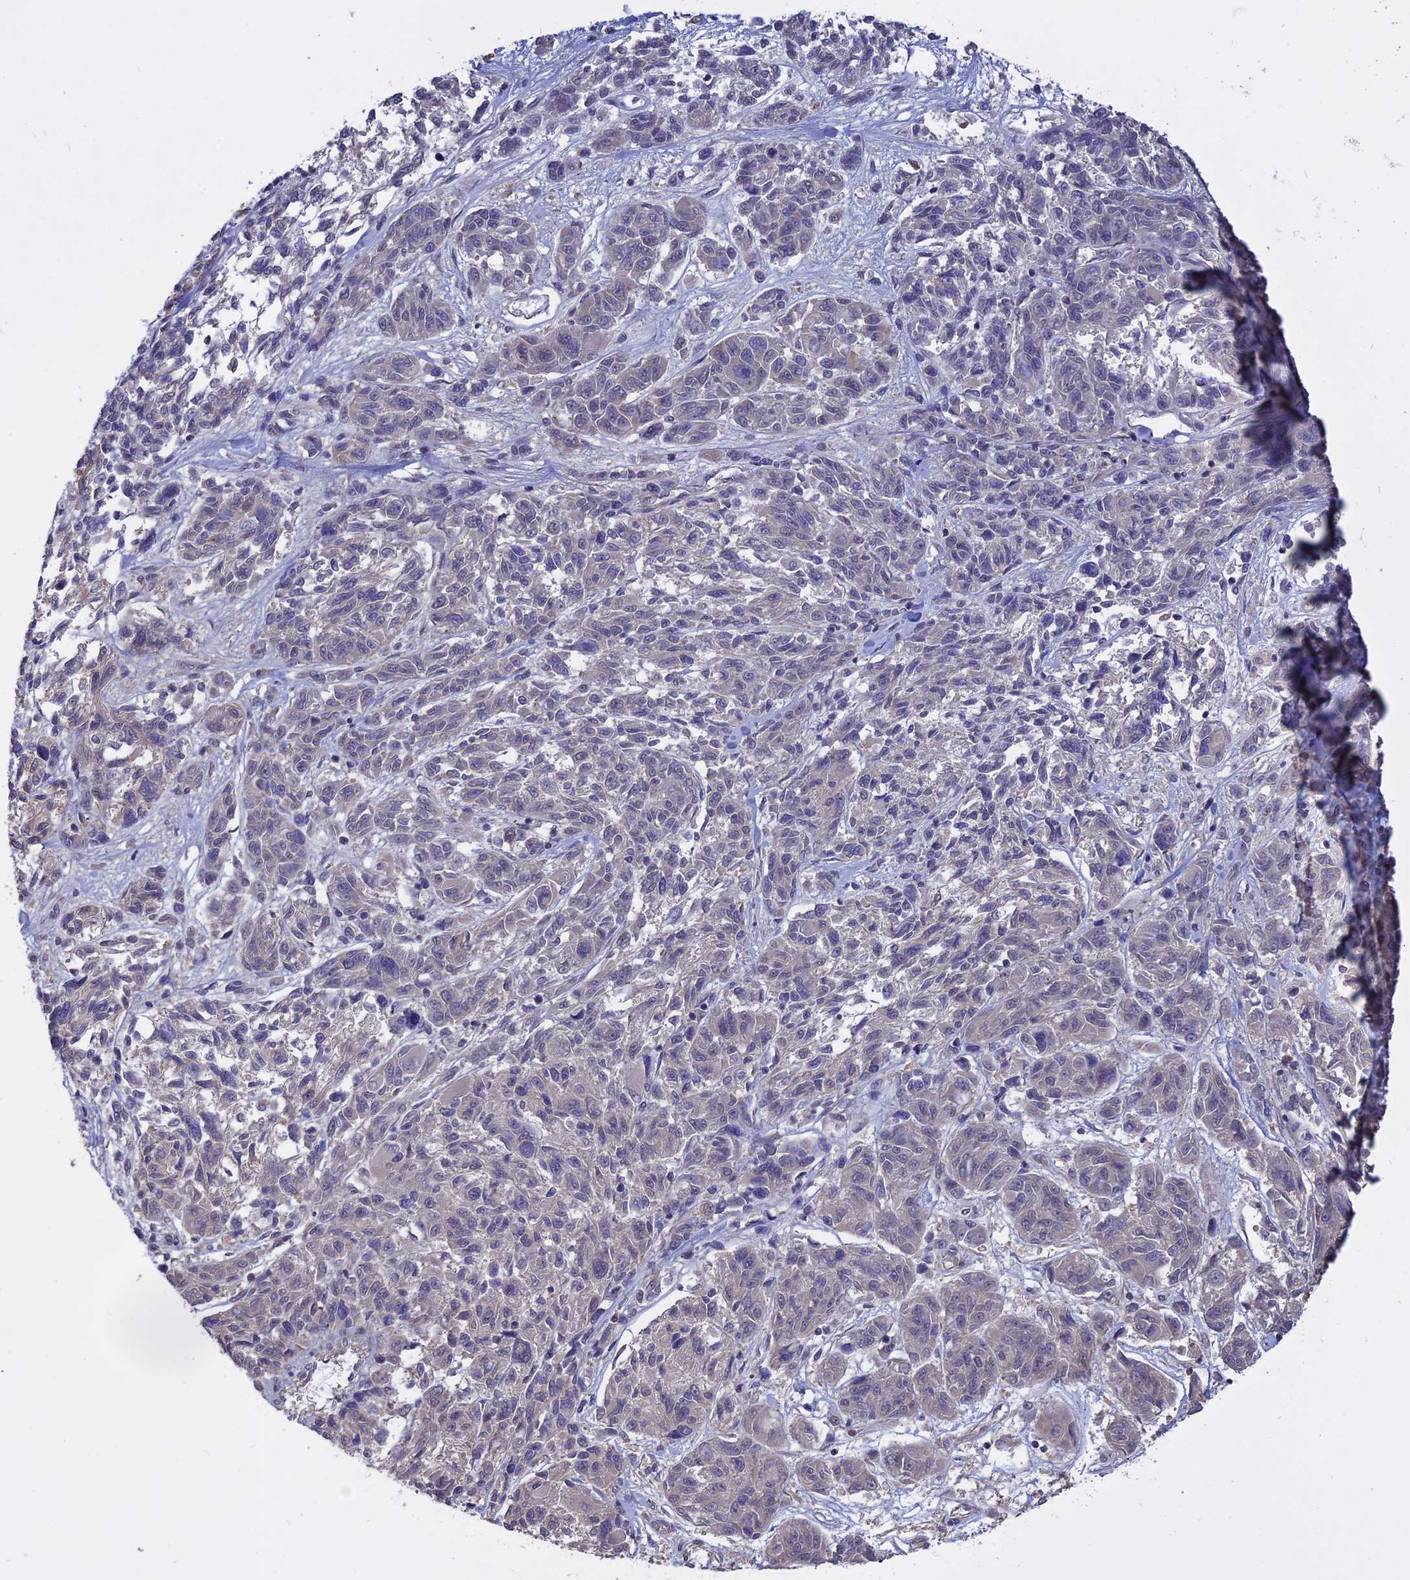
{"staining": {"intensity": "negative", "quantity": "none", "location": "none"}, "tissue": "melanoma", "cell_type": "Tumor cells", "image_type": "cancer", "snomed": [{"axis": "morphology", "description": "Malignant melanoma, NOS"}, {"axis": "topography", "description": "Skin"}], "caption": "A photomicrograph of human malignant melanoma is negative for staining in tumor cells.", "gene": "CARMIL2", "patient": {"sex": "male", "age": 53}}